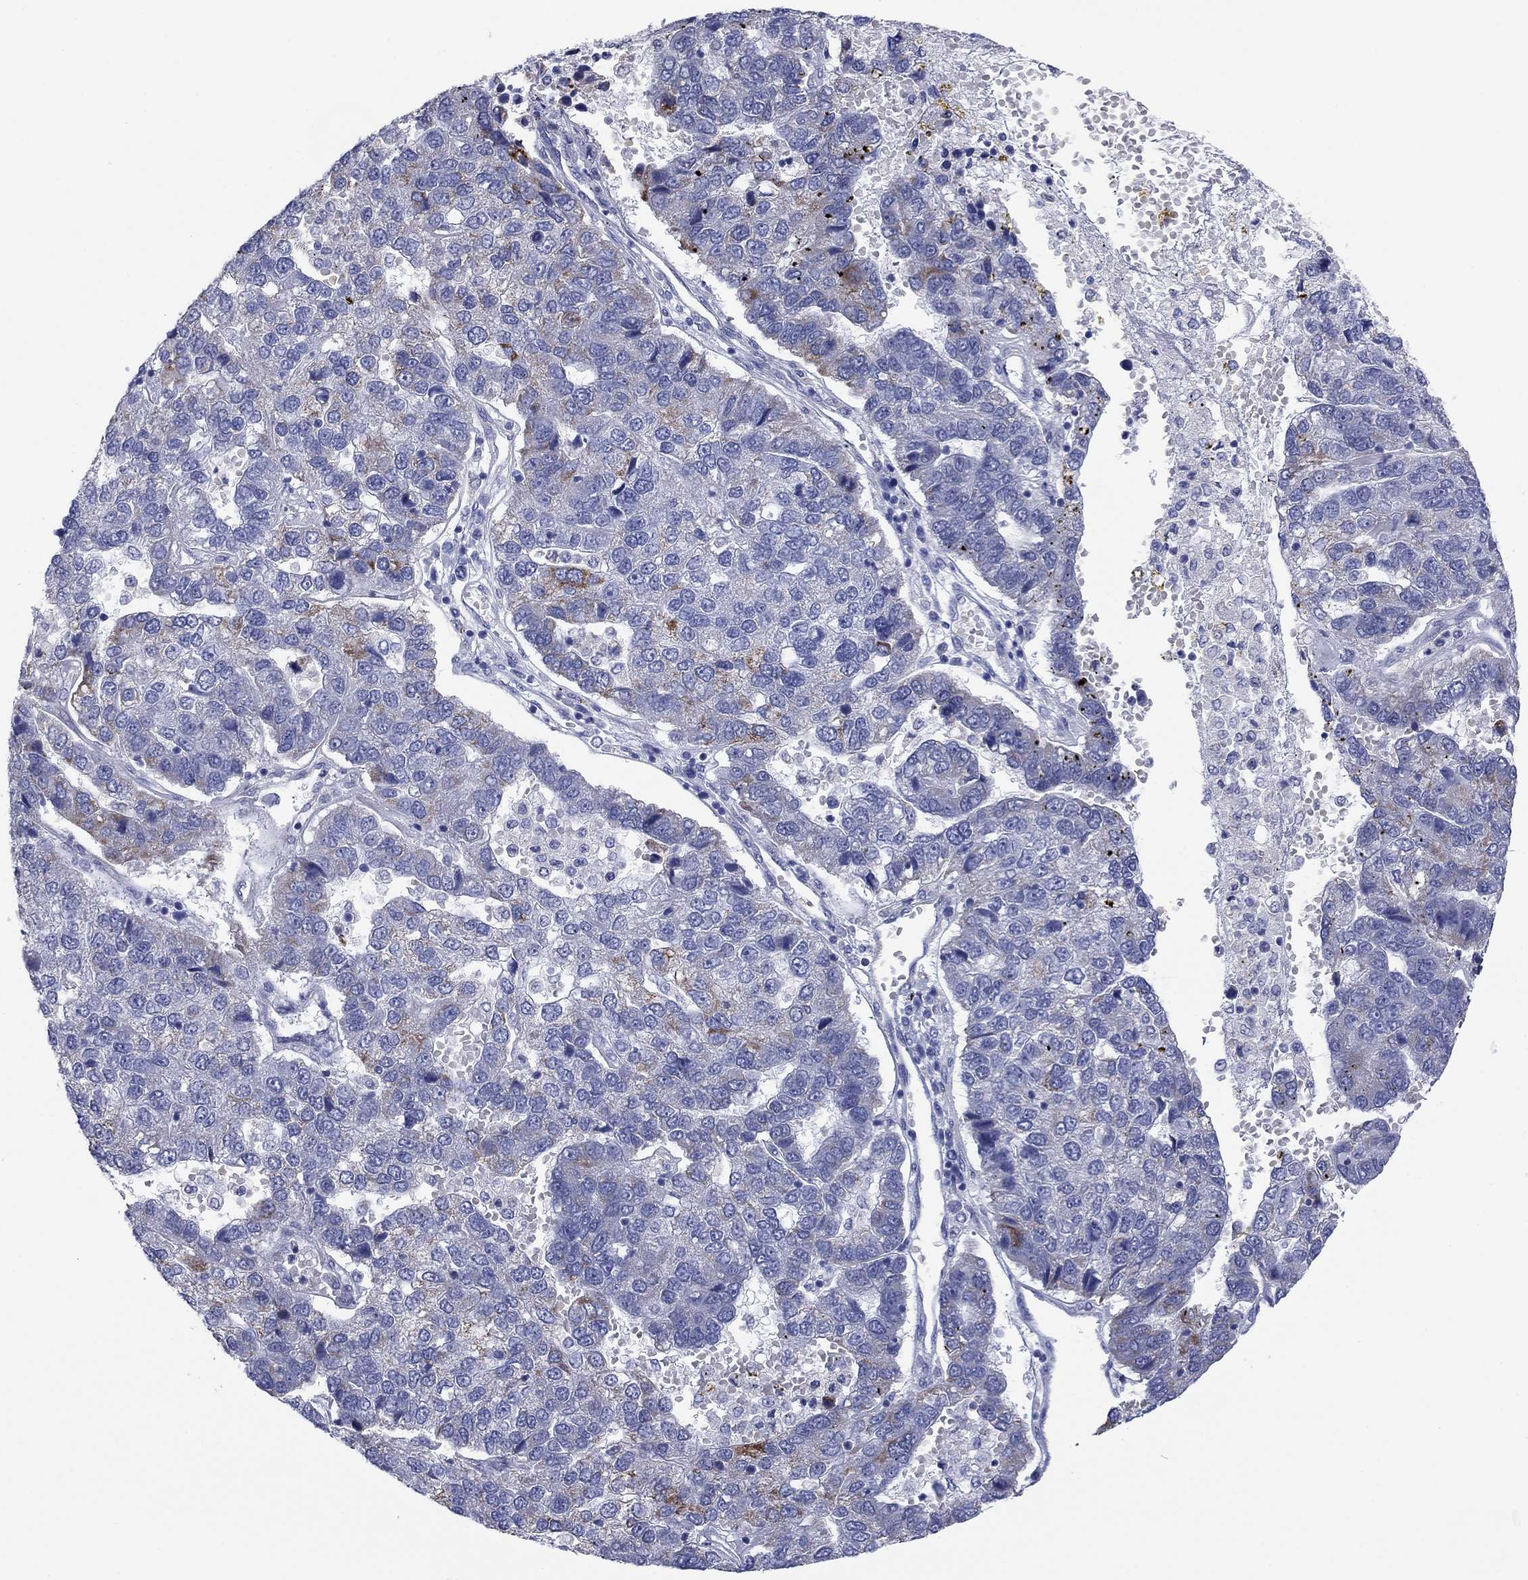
{"staining": {"intensity": "strong", "quantity": "<25%", "location": "cytoplasmic/membranous"}, "tissue": "pancreatic cancer", "cell_type": "Tumor cells", "image_type": "cancer", "snomed": [{"axis": "morphology", "description": "Adenocarcinoma, NOS"}, {"axis": "topography", "description": "Pancreas"}], "caption": "Protein staining of pancreatic adenocarcinoma tissue reveals strong cytoplasmic/membranous positivity in approximately <25% of tumor cells.", "gene": "MGST3", "patient": {"sex": "female", "age": 61}}